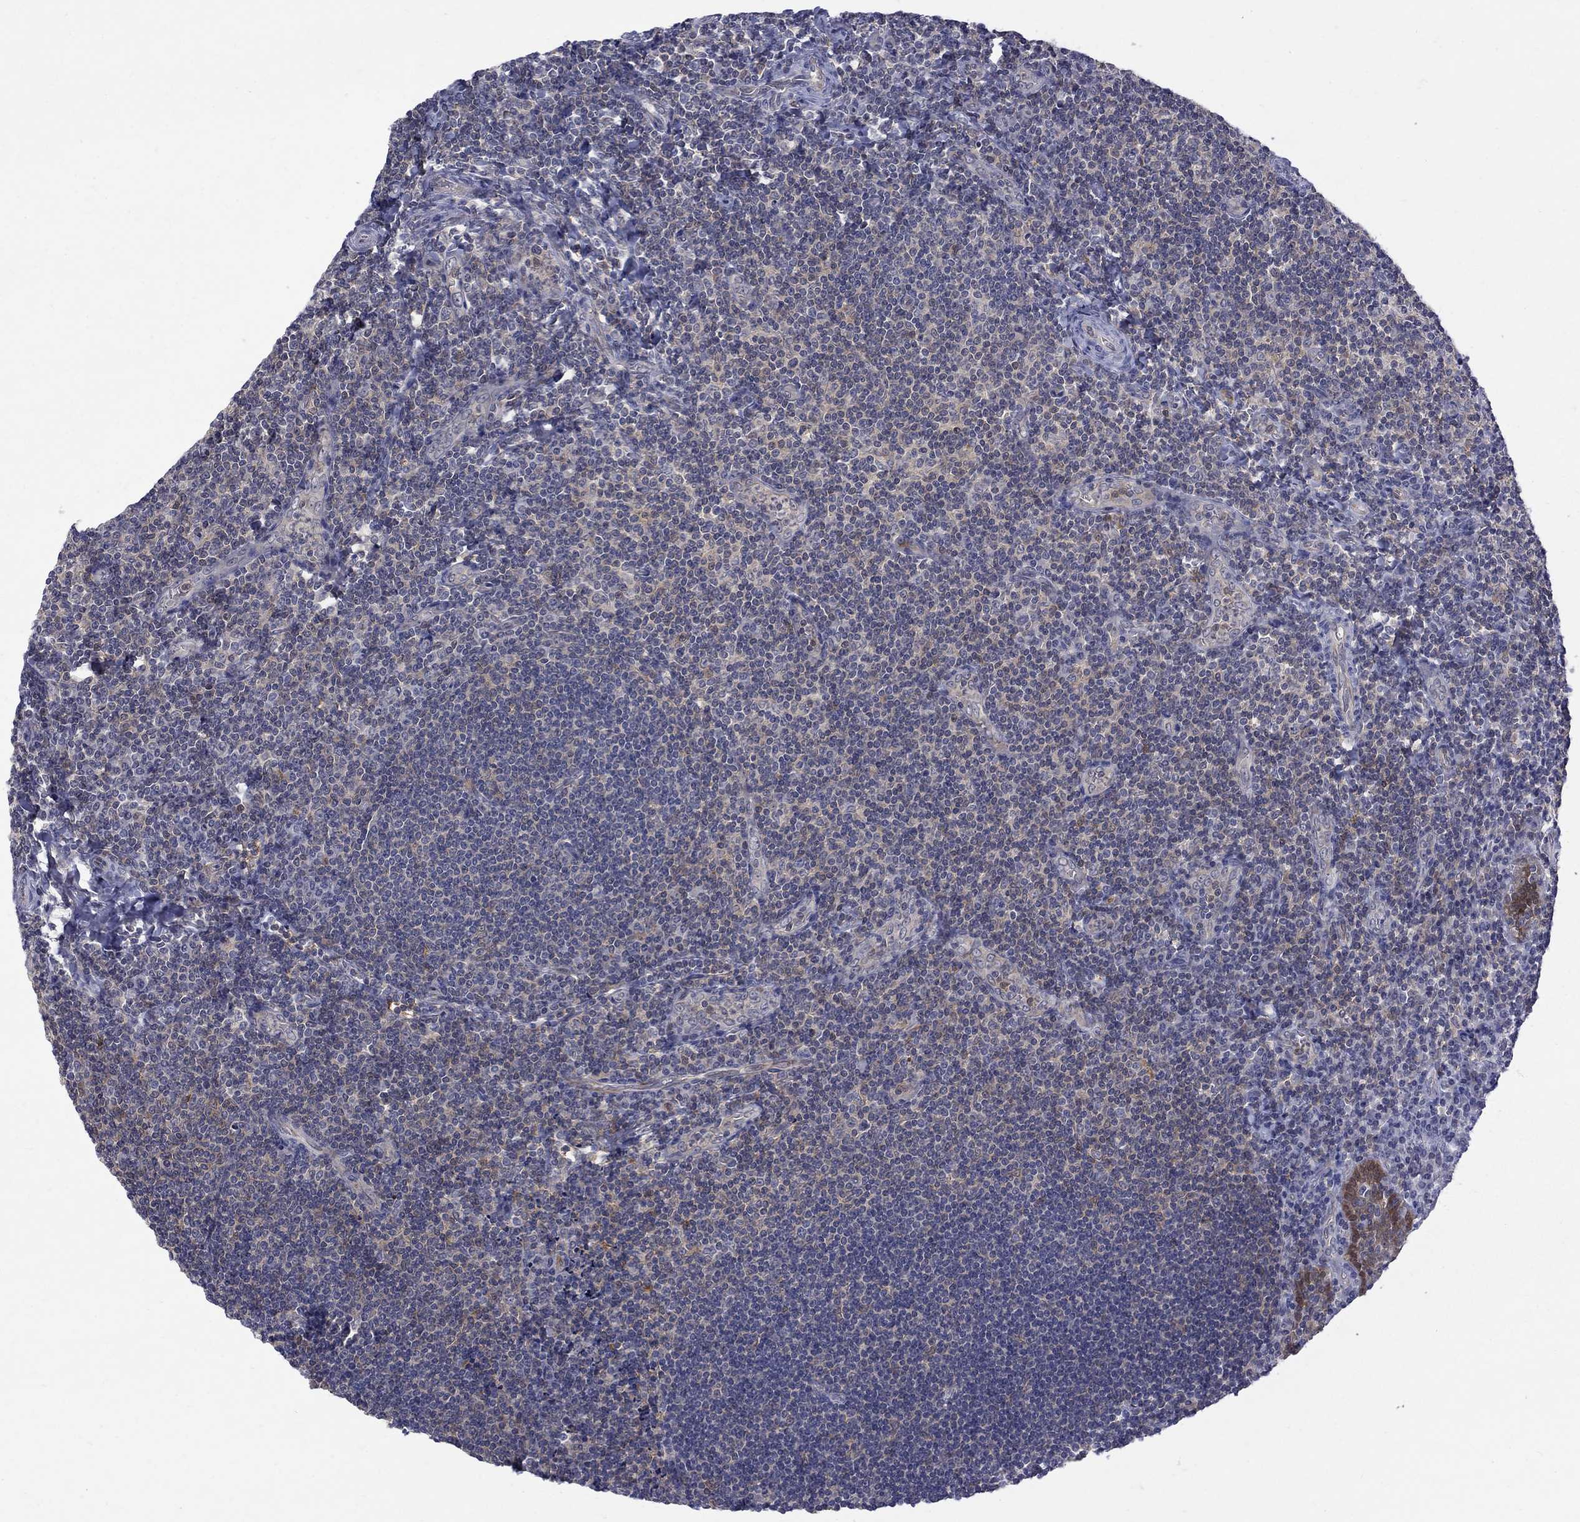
{"staining": {"intensity": "moderate", "quantity": "<25%", "location": "cytoplasmic/membranous"}, "tissue": "tonsil", "cell_type": "Germinal center cells", "image_type": "normal", "snomed": [{"axis": "morphology", "description": "Normal tissue, NOS"}, {"axis": "morphology", "description": "Inflammation, NOS"}, {"axis": "topography", "description": "Tonsil"}], "caption": "Germinal center cells show low levels of moderate cytoplasmic/membranous positivity in about <25% of cells in normal tonsil.", "gene": "HKDC1", "patient": {"sex": "female", "age": 31}}